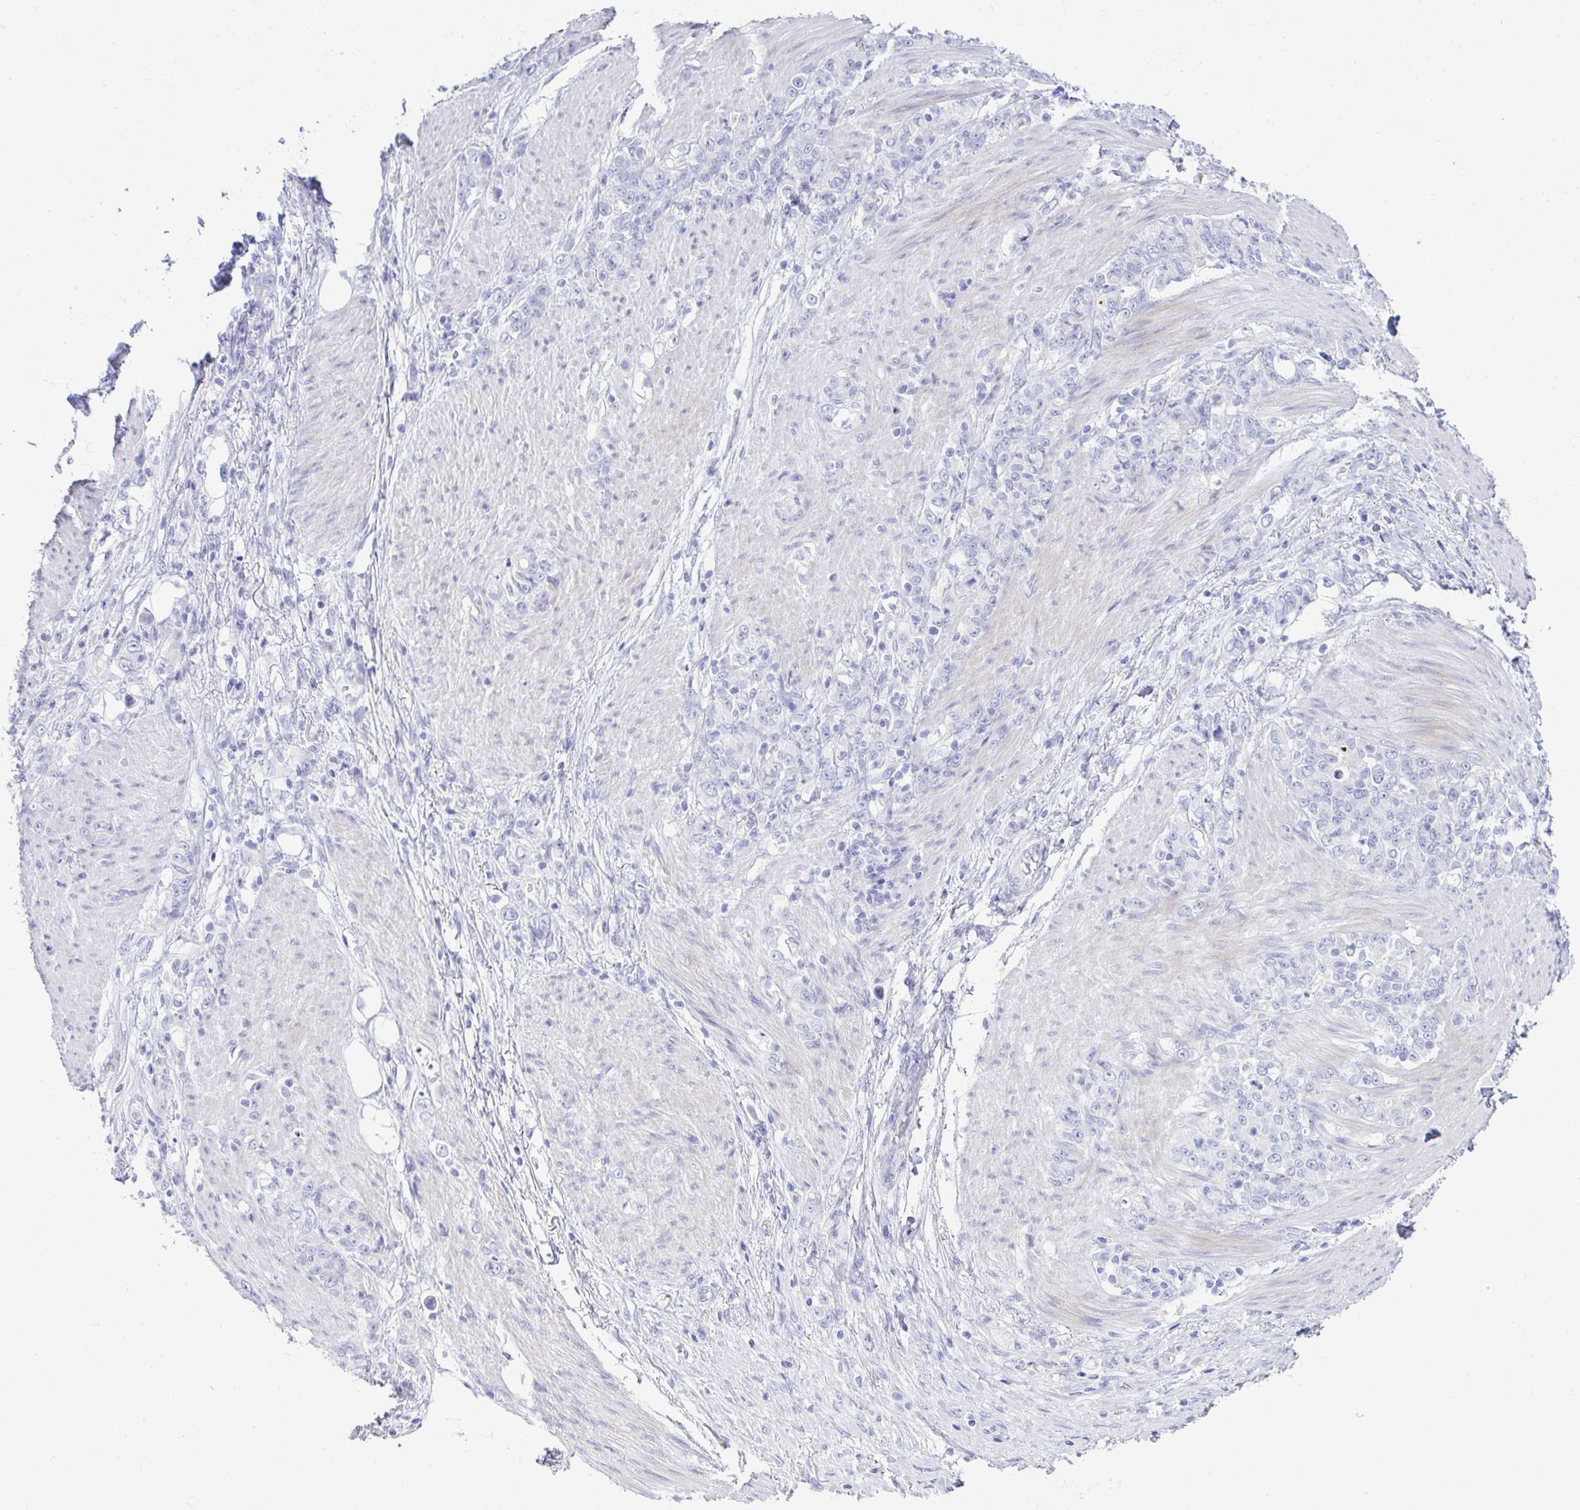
{"staining": {"intensity": "negative", "quantity": "none", "location": "none"}, "tissue": "stomach cancer", "cell_type": "Tumor cells", "image_type": "cancer", "snomed": [{"axis": "morphology", "description": "Adenocarcinoma, NOS"}, {"axis": "topography", "description": "Stomach"}], "caption": "Tumor cells show no significant protein expression in stomach adenocarcinoma.", "gene": "PLEKHH1", "patient": {"sex": "female", "age": 79}}